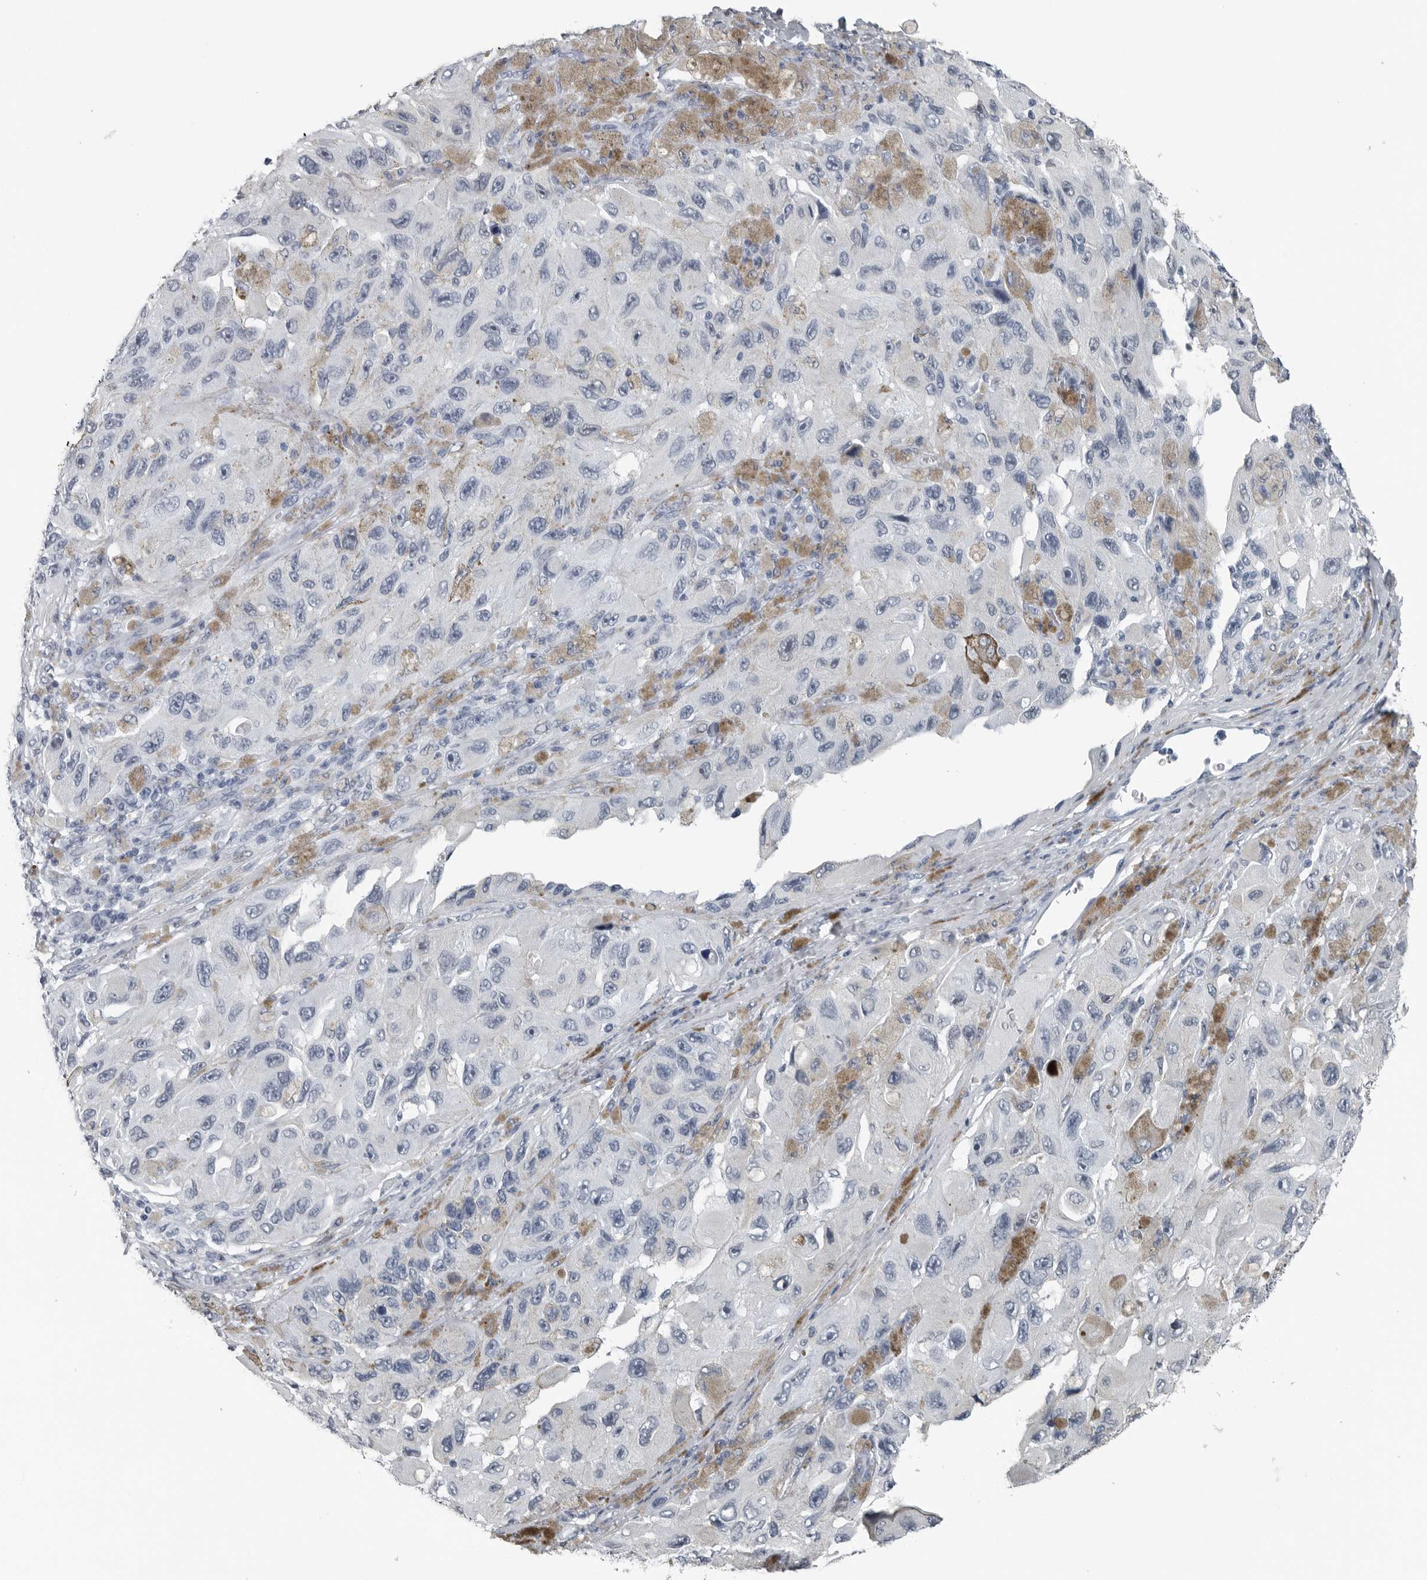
{"staining": {"intensity": "negative", "quantity": "none", "location": "none"}, "tissue": "melanoma", "cell_type": "Tumor cells", "image_type": "cancer", "snomed": [{"axis": "morphology", "description": "Malignant melanoma, NOS"}, {"axis": "topography", "description": "Skin"}], "caption": "The IHC photomicrograph has no significant staining in tumor cells of malignant melanoma tissue. (Stains: DAB (3,3'-diaminobenzidine) immunohistochemistry with hematoxylin counter stain, Microscopy: brightfield microscopy at high magnification).", "gene": "SPINK1", "patient": {"sex": "female", "age": 73}}